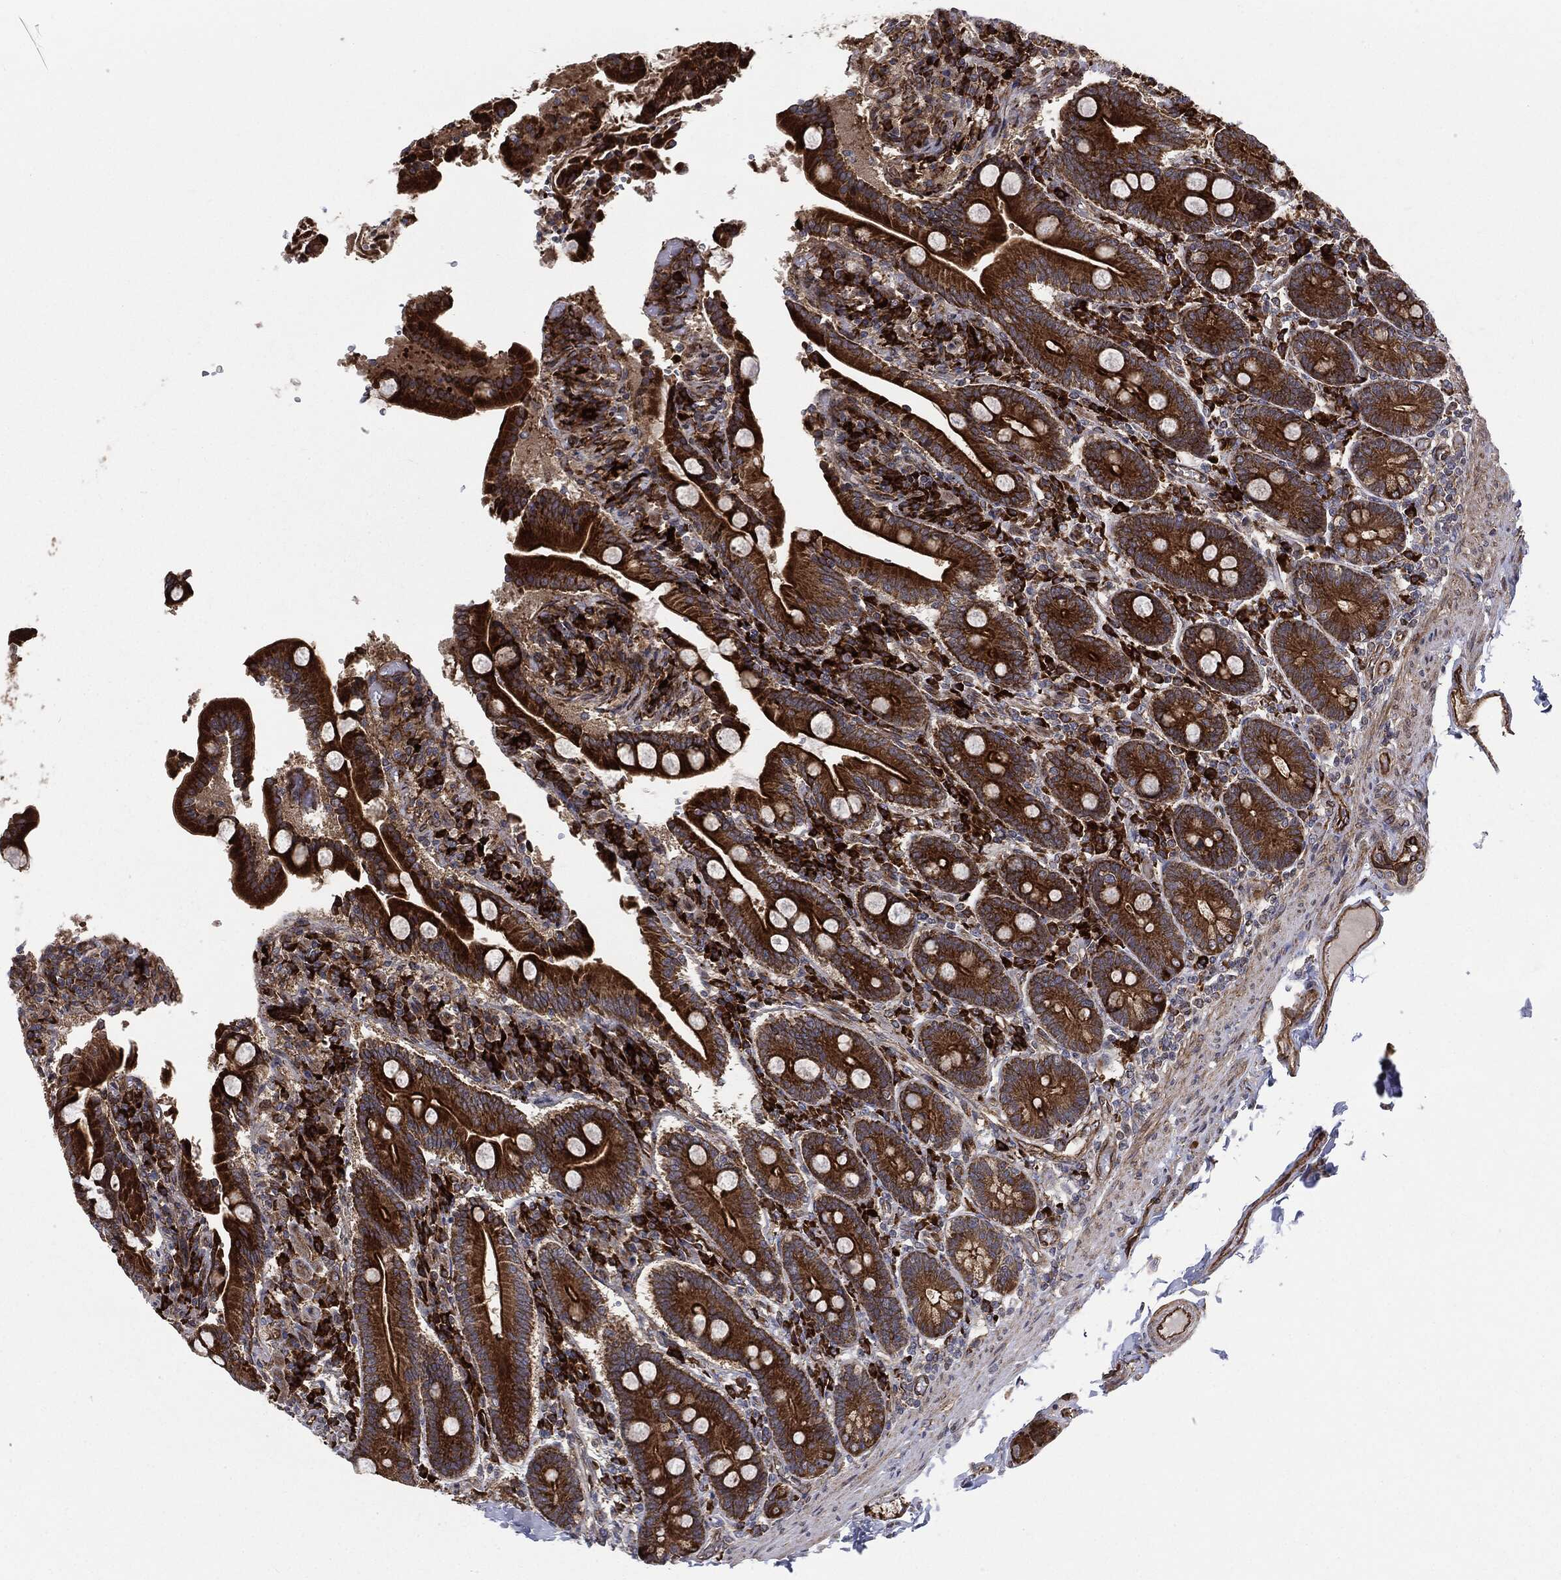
{"staining": {"intensity": "strong", "quantity": ">75%", "location": "cytoplasmic/membranous"}, "tissue": "duodenum", "cell_type": "Glandular cells", "image_type": "normal", "snomed": [{"axis": "morphology", "description": "Normal tissue, NOS"}, {"axis": "topography", "description": "Duodenum"}], "caption": "The photomicrograph displays staining of unremarkable duodenum, revealing strong cytoplasmic/membranous protein staining (brown color) within glandular cells. (Stains: DAB in brown, nuclei in blue, Microscopy: brightfield microscopy at high magnification).", "gene": "CYLD", "patient": {"sex": "female", "age": 62}}